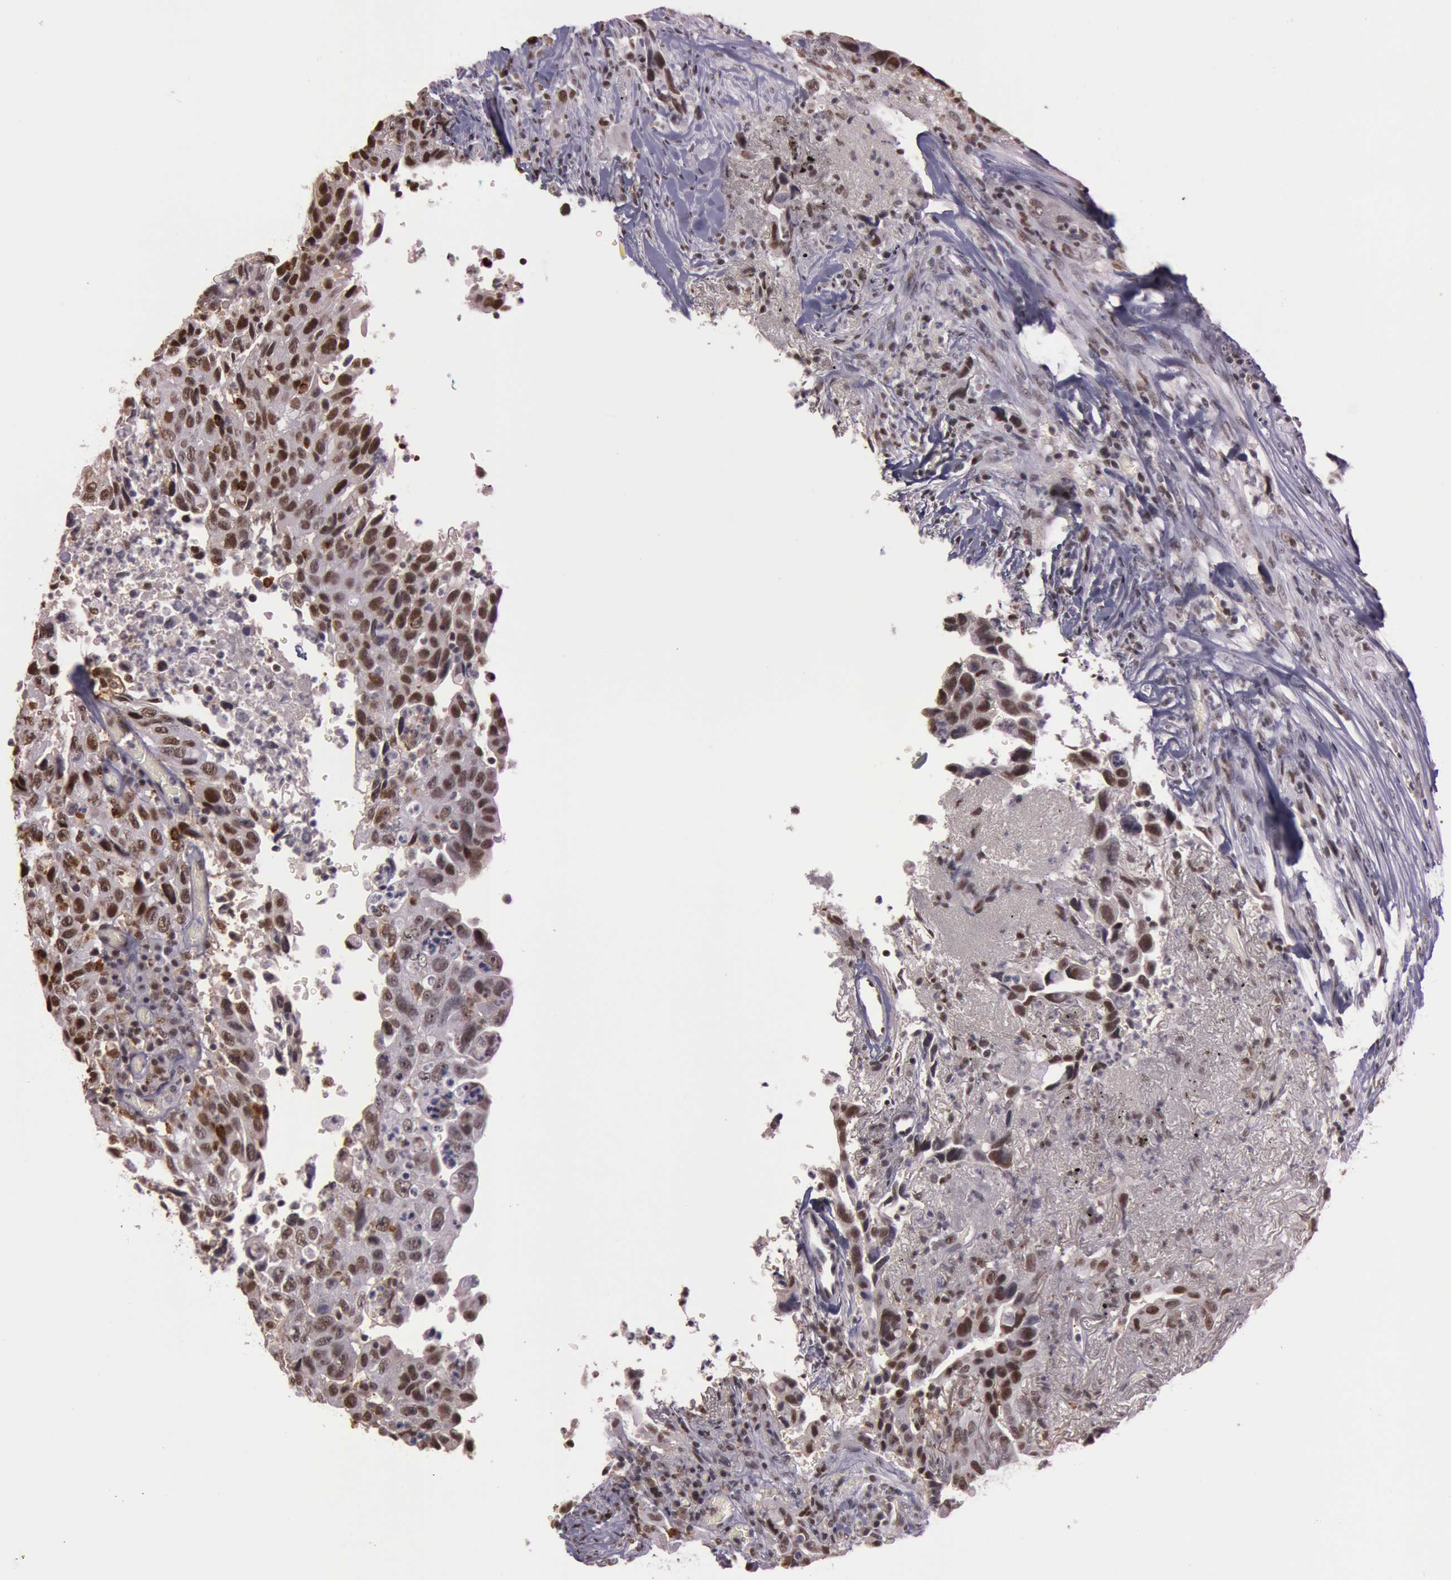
{"staining": {"intensity": "weak", "quantity": "25%-75%", "location": "nuclear"}, "tissue": "lung cancer", "cell_type": "Tumor cells", "image_type": "cancer", "snomed": [{"axis": "morphology", "description": "Squamous cell carcinoma, NOS"}, {"axis": "topography", "description": "Lung"}], "caption": "Squamous cell carcinoma (lung) was stained to show a protein in brown. There is low levels of weak nuclear positivity in about 25%-75% of tumor cells. The protein of interest is stained brown, and the nuclei are stained in blue (DAB IHC with brightfield microscopy, high magnification).", "gene": "TASL", "patient": {"sex": "male", "age": 64}}